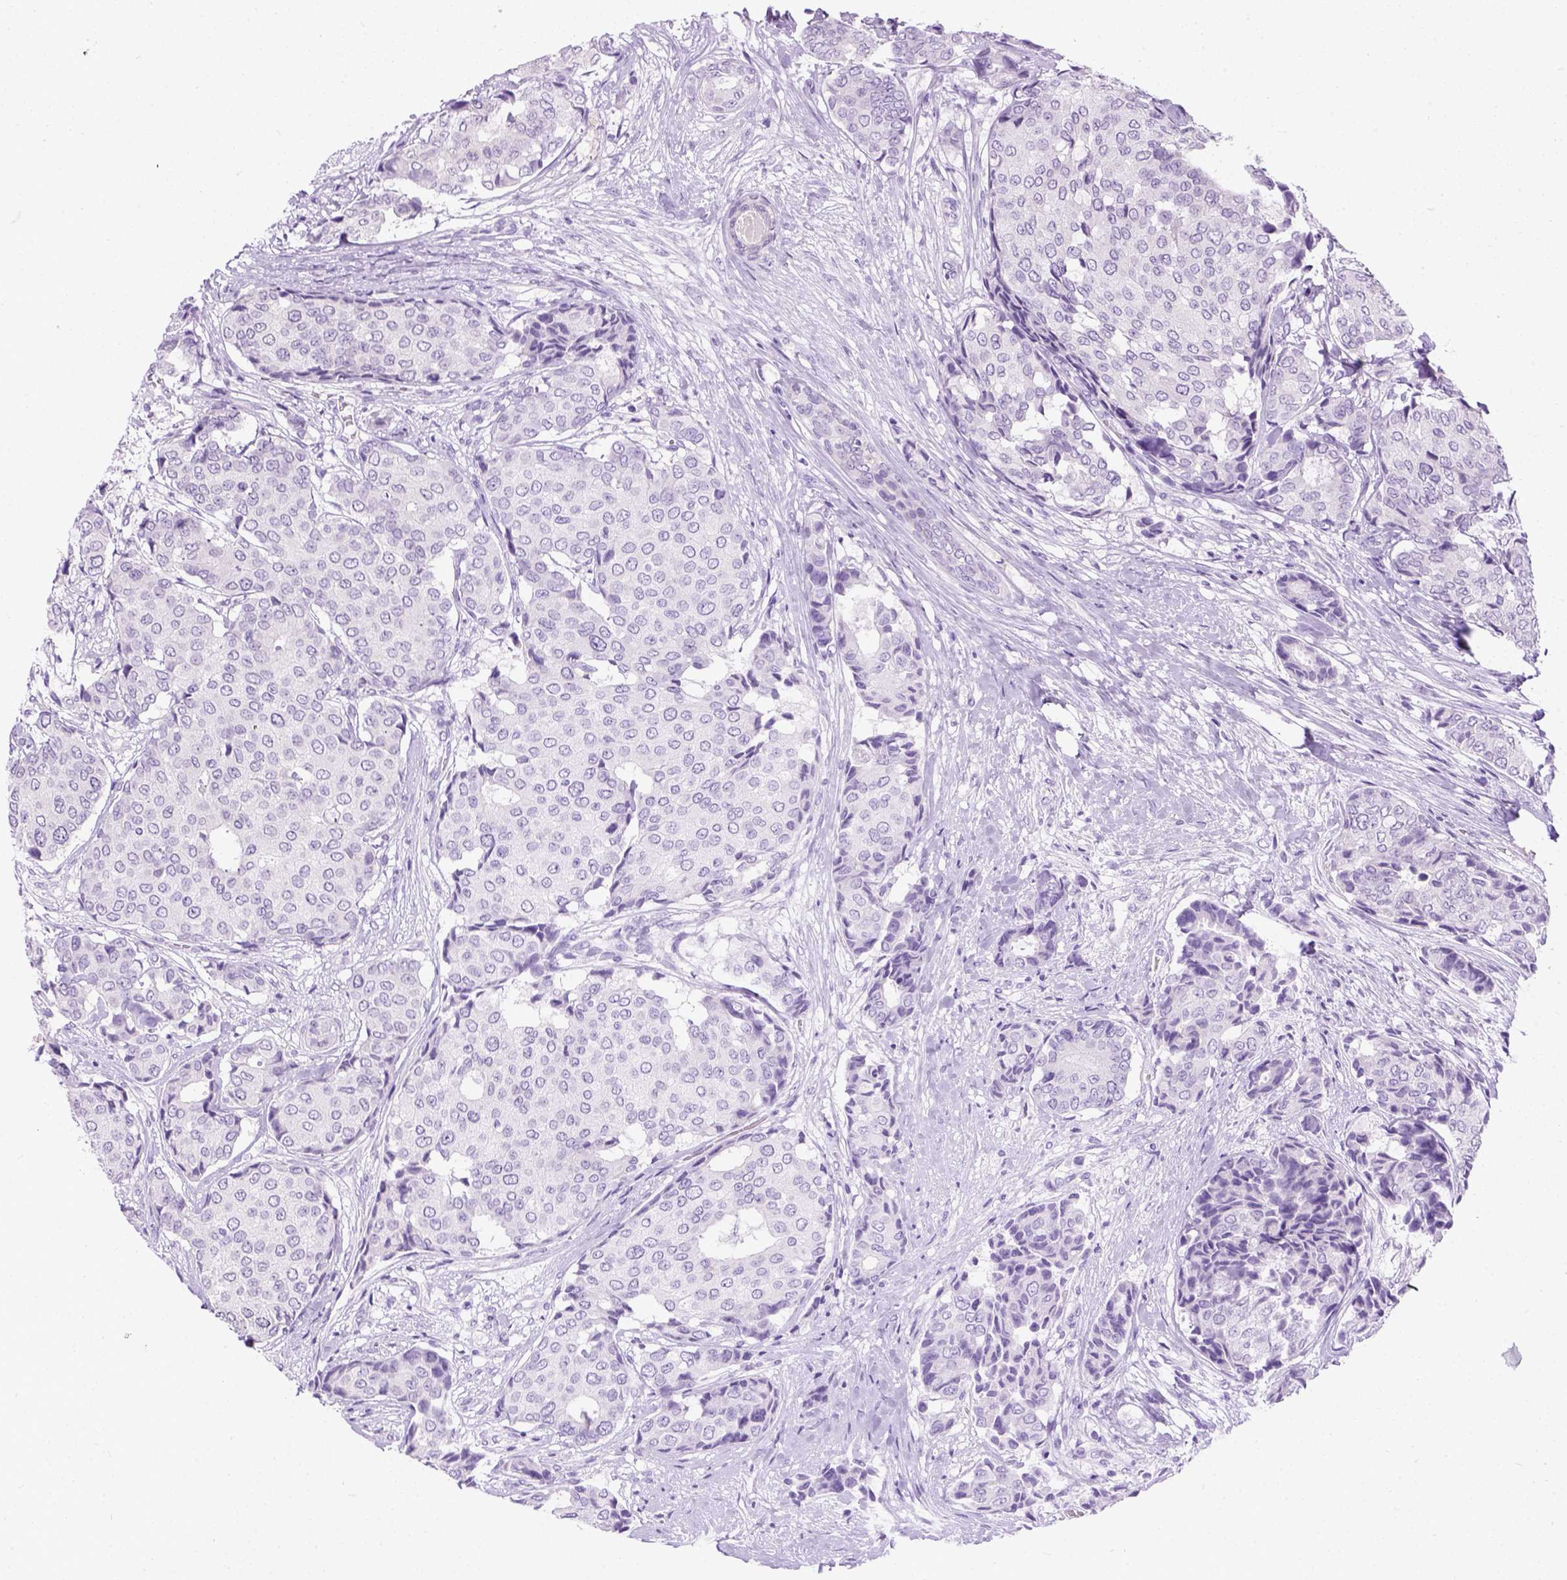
{"staining": {"intensity": "negative", "quantity": "none", "location": "none"}, "tissue": "breast cancer", "cell_type": "Tumor cells", "image_type": "cancer", "snomed": [{"axis": "morphology", "description": "Duct carcinoma"}, {"axis": "topography", "description": "Breast"}], "caption": "Image shows no protein expression in tumor cells of infiltrating ductal carcinoma (breast) tissue.", "gene": "TMEM38A", "patient": {"sex": "female", "age": 75}}